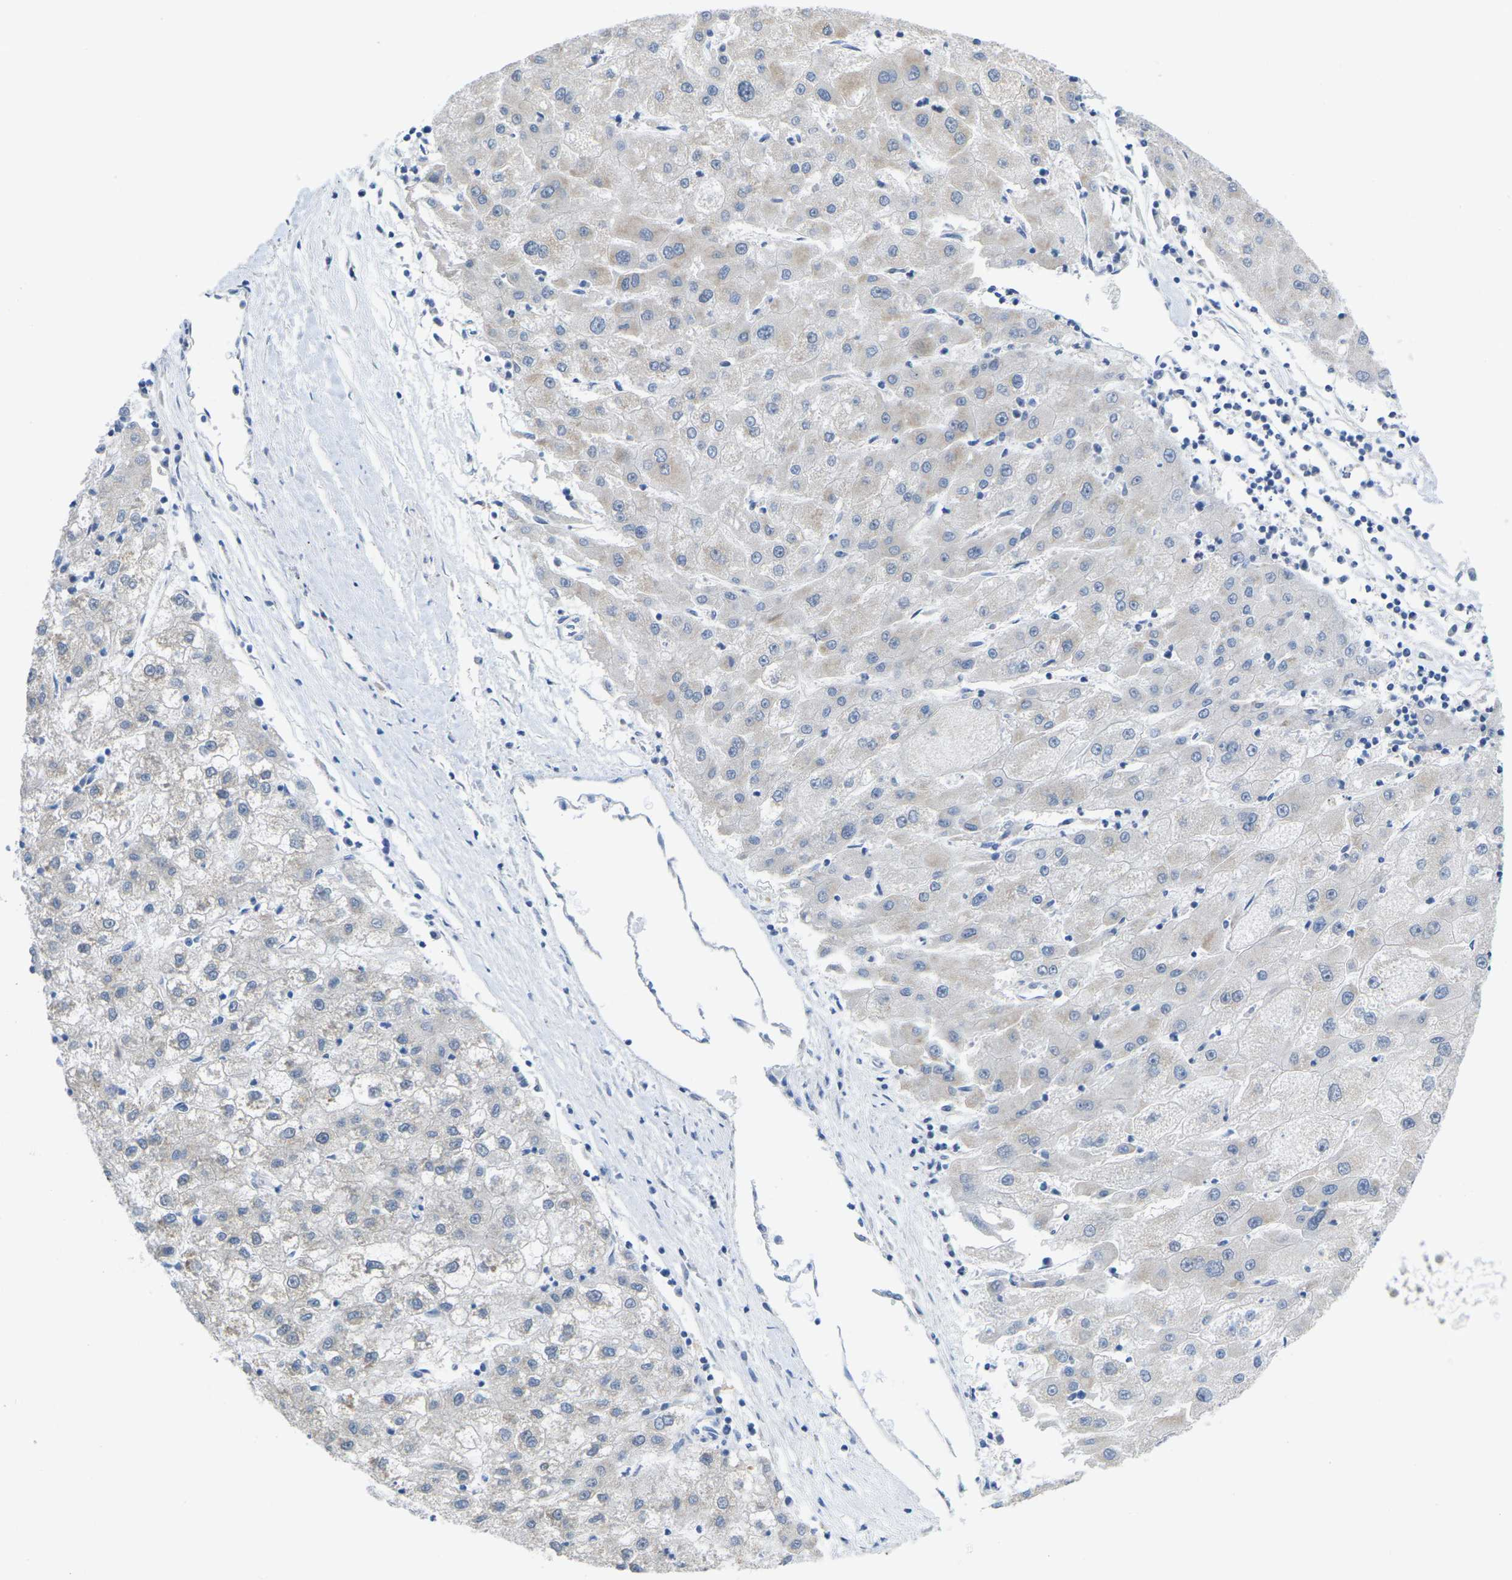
{"staining": {"intensity": "negative", "quantity": "none", "location": "none"}, "tissue": "liver cancer", "cell_type": "Tumor cells", "image_type": "cancer", "snomed": [{"axis": "morphology", "description": "Carcinoma, Hepatocellular, NOS"}, {"axis": "topography", "description": "Liver"}], "caption": "Immunohistochemistry micrograph of neoplastic tissue: liver cancer (hepatocellular carcinoma) stained with DAB (3,3'-diaminobenzidine) reveals no significant protein expression in tumor cells.", "gene": "TNNI3", "patient": {"sex": "male", "age": 72}}